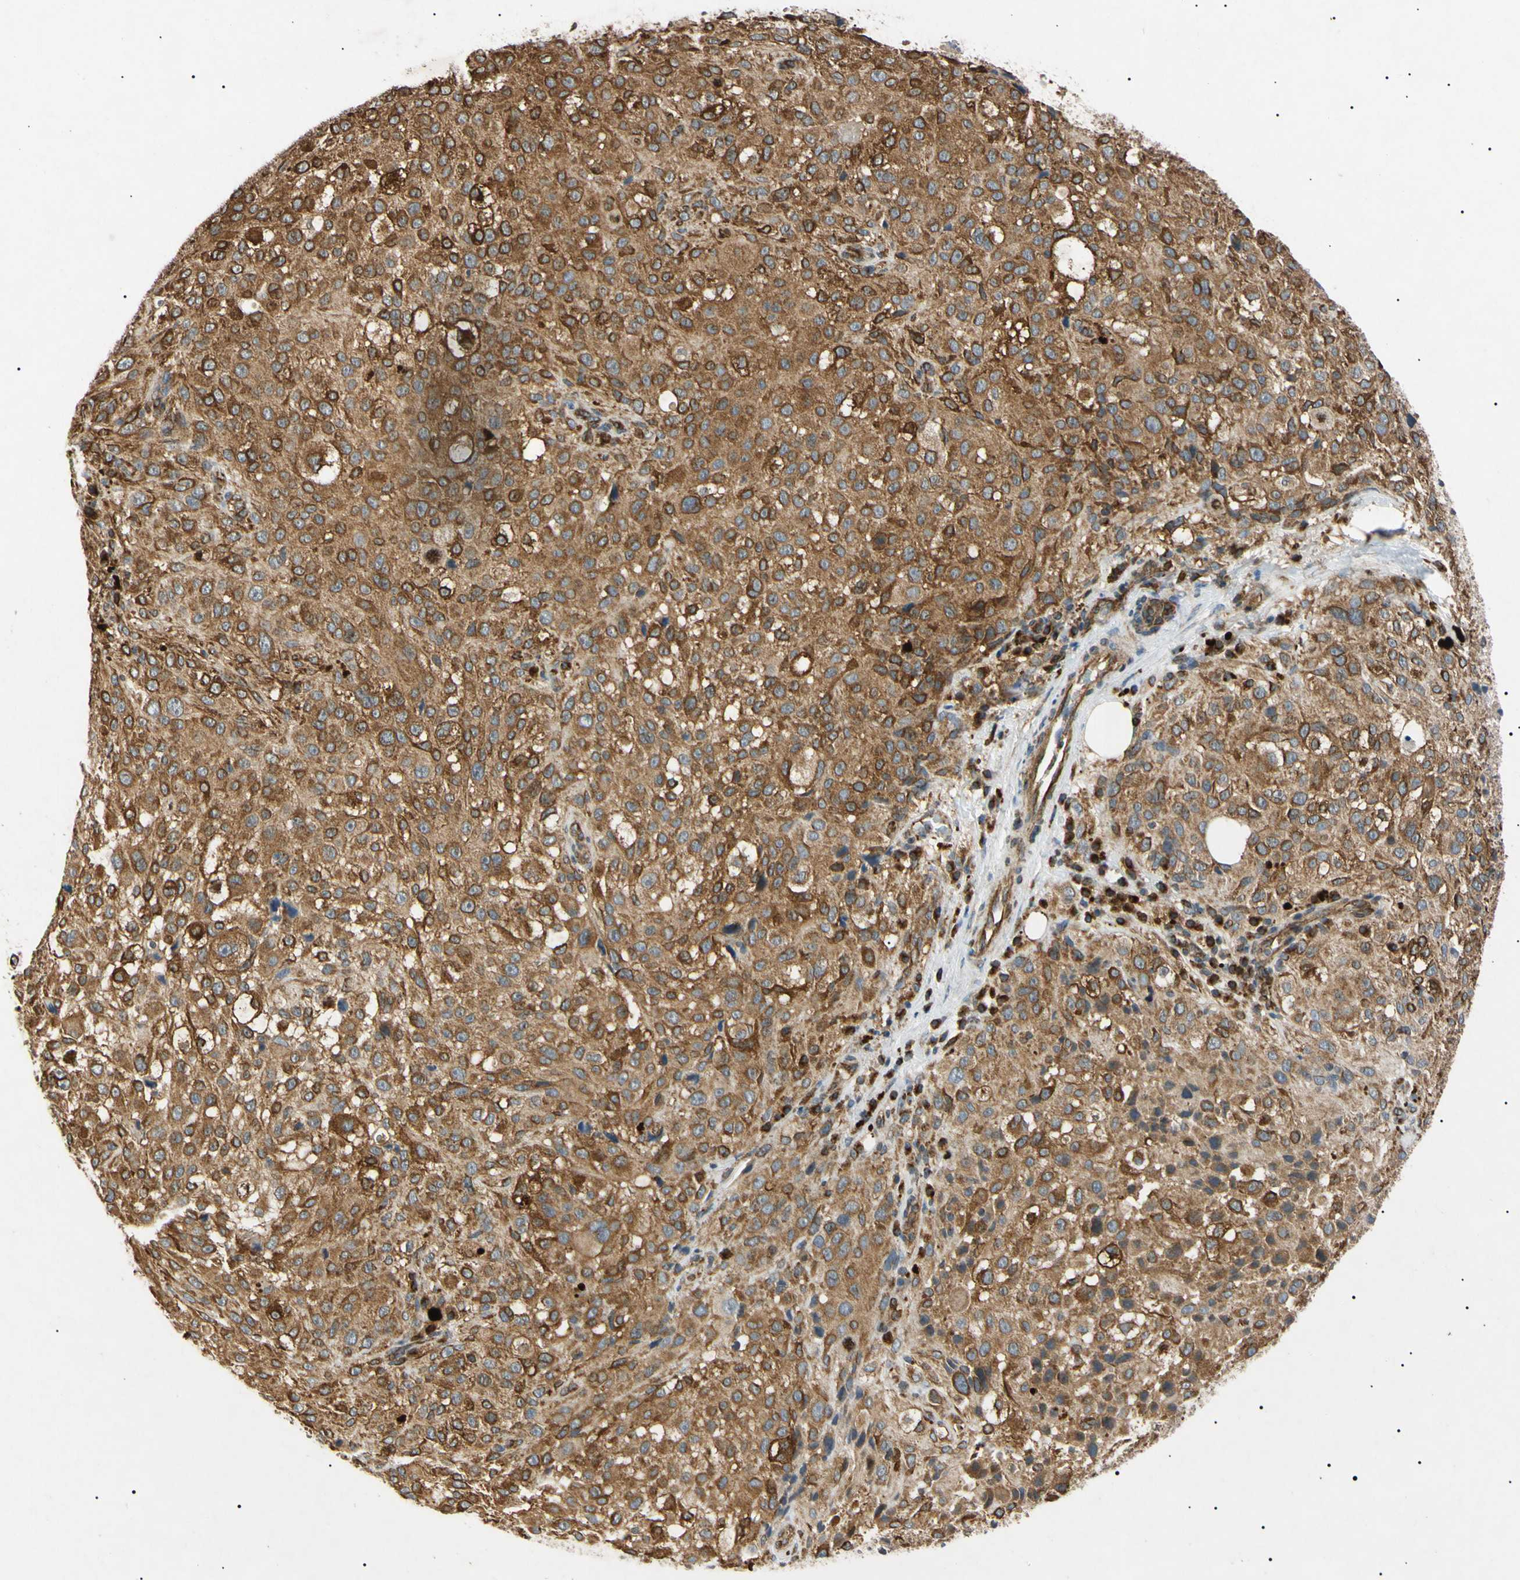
{"staining": {"intensity": "moderate", "quantity": ">75%", "location": "cytoplasmic/membranous,nuclear"}, "tissue": "melanoma", "cell_type": "Tumor cells", "image_type": "cancer", "snomed": [{"axis": "morphology", "description": "Necrosis, NOS"}, {"axis": "morphology", "description": "Malignant melanoma, NOS"}, {"axis": "topography", "description": "Skin"}], "caption": "A micrograph showing moderate cytoplasmic/membranous and nuclear staining in approximately >75% of tumor cells in melanoma, as visualized by brown immunohistochemical staining.", "gene": "TUBB4A", "patient": {"sex": "female", "age": 87}}